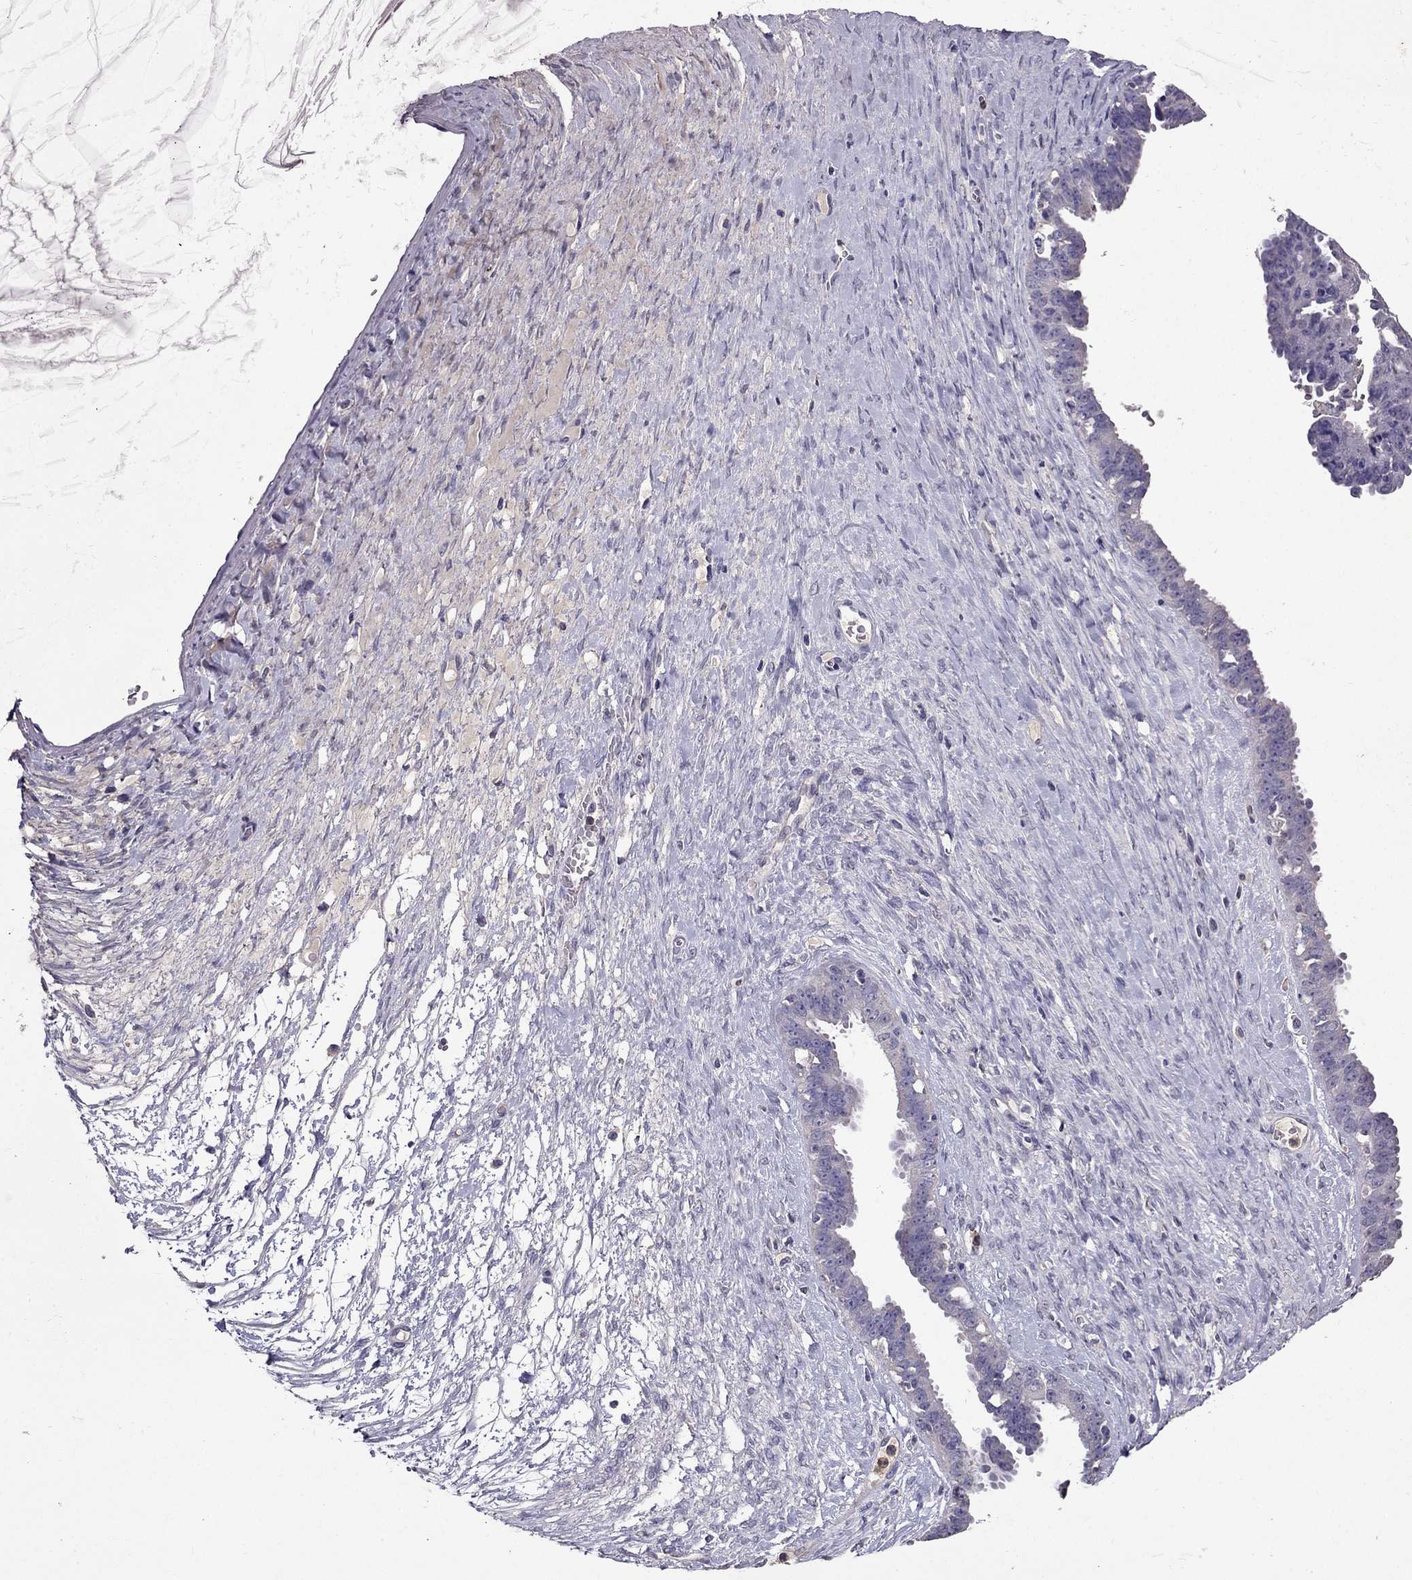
{"staining": {"intensity": "negative", "quantity": "none", "location": "none"}, "tissue": "ovarian cancer", "cell_type": "Tumor cells", "image_type": "cancer", "snomed": [{"axis": "morphology", "description": "Cystadenocarcinoma, serous, NOS"}, {"axis": "topography", "description": "Ovary"}], "caption": "An immunohistochemistry photomicrograph of ovarian serous cystadenocarcinoma is shown. There is no staining in tumor cells of ovarian serous cystadenocarcinoma.", "gene": "RFLNB", "patient": {"sex": "female", "age": 71}}